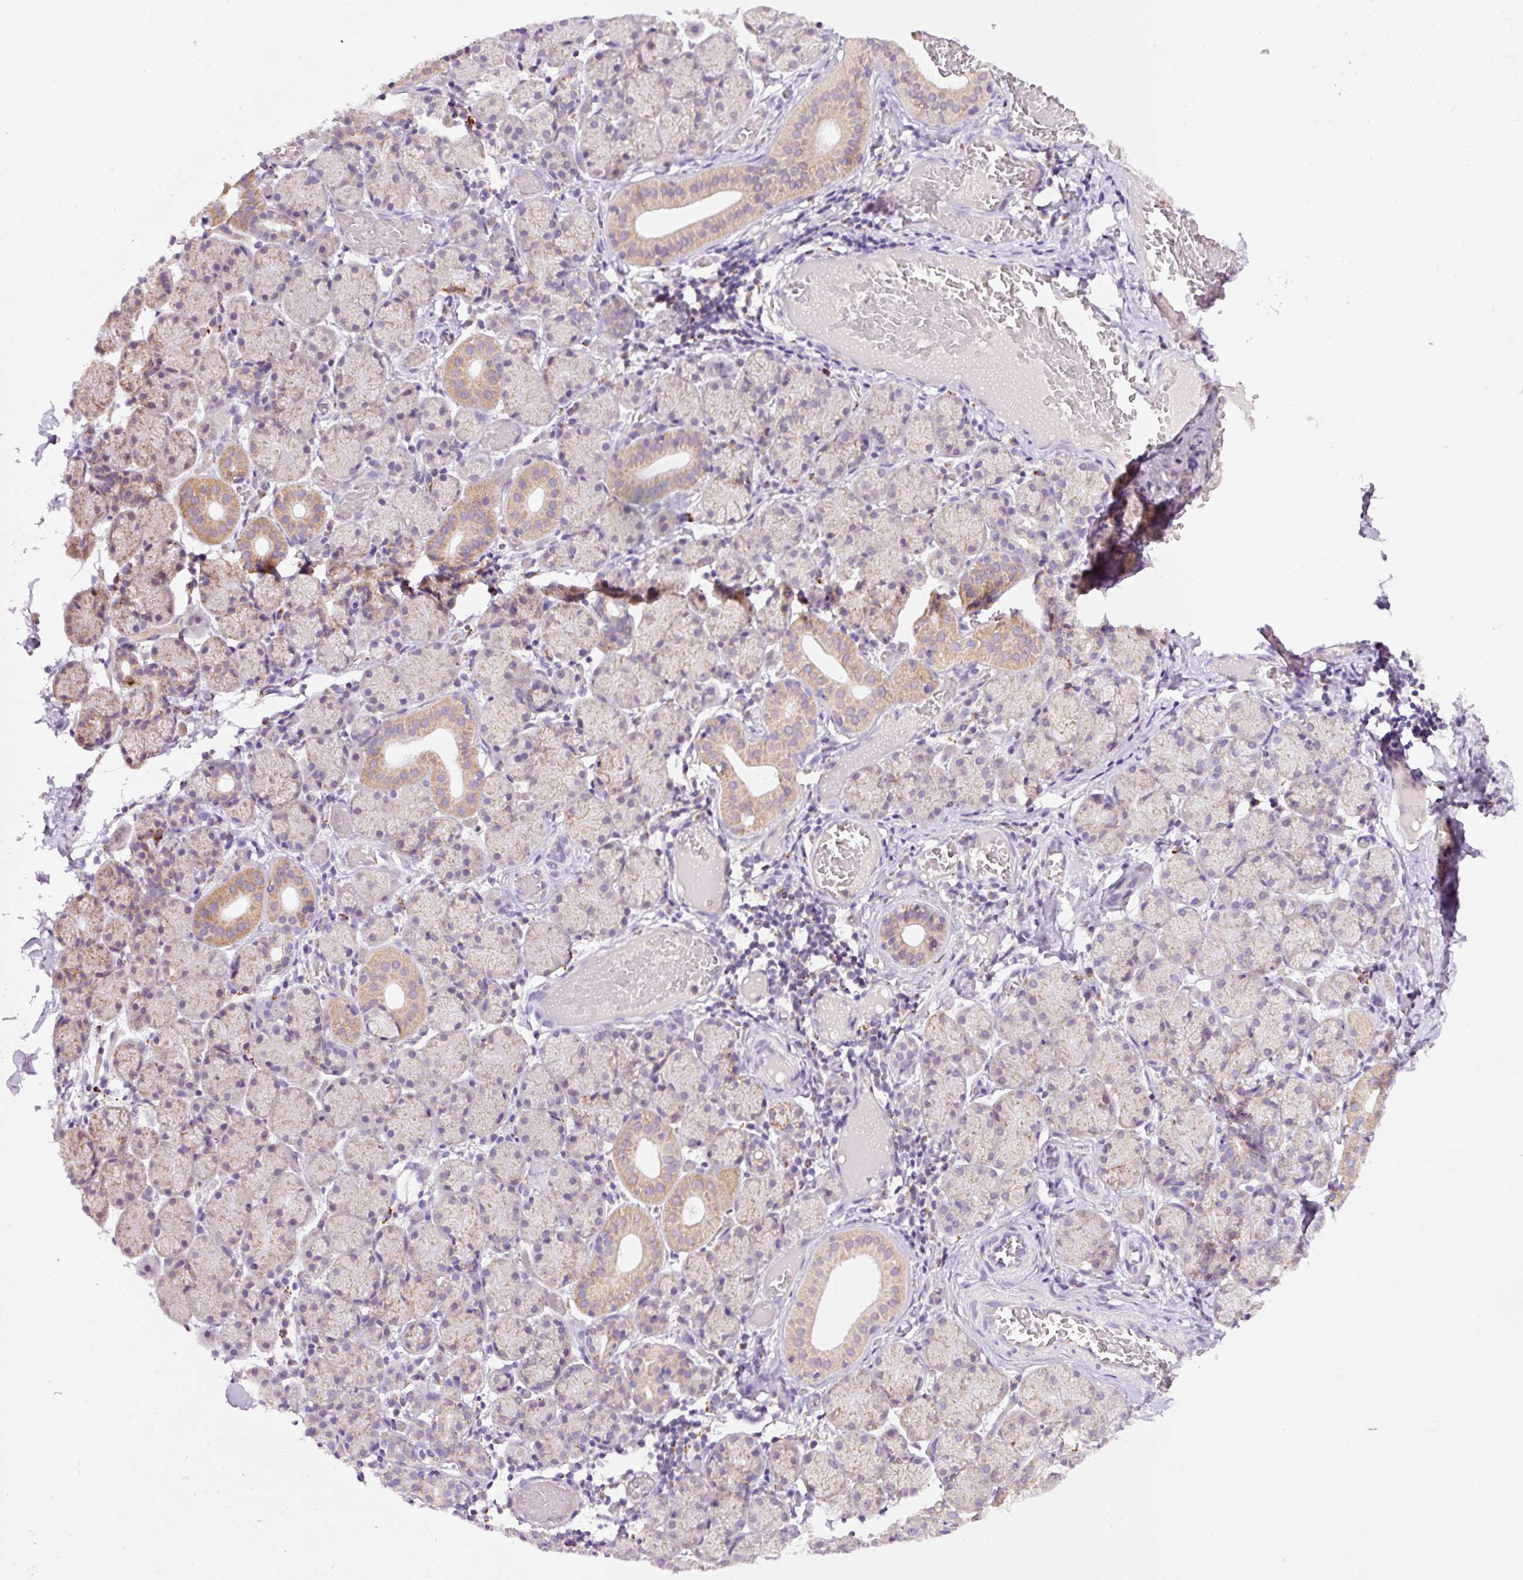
{"staining": {"intensity": "moderate", "quantity": "25%-75%", "location": "cytoplasmic/membranous"}, "tissue": "salivary gland", "cell_type": "Glandular cells", "image_type": "normal", "snomed": [{"axis": "morphology", "description": "Normal tissue, NOS"}, {"axis": "topography", "description": "Salivary gland"}], "caption": "Salivary gland stained with DAB immunohistochemistry demonstrates medium levels of moderate cytoplasmic/membranous expression in approximately 25%-75% of glandular cells.", "gene": "PCK2", "patient": {"sex": "female", "age": 24}}